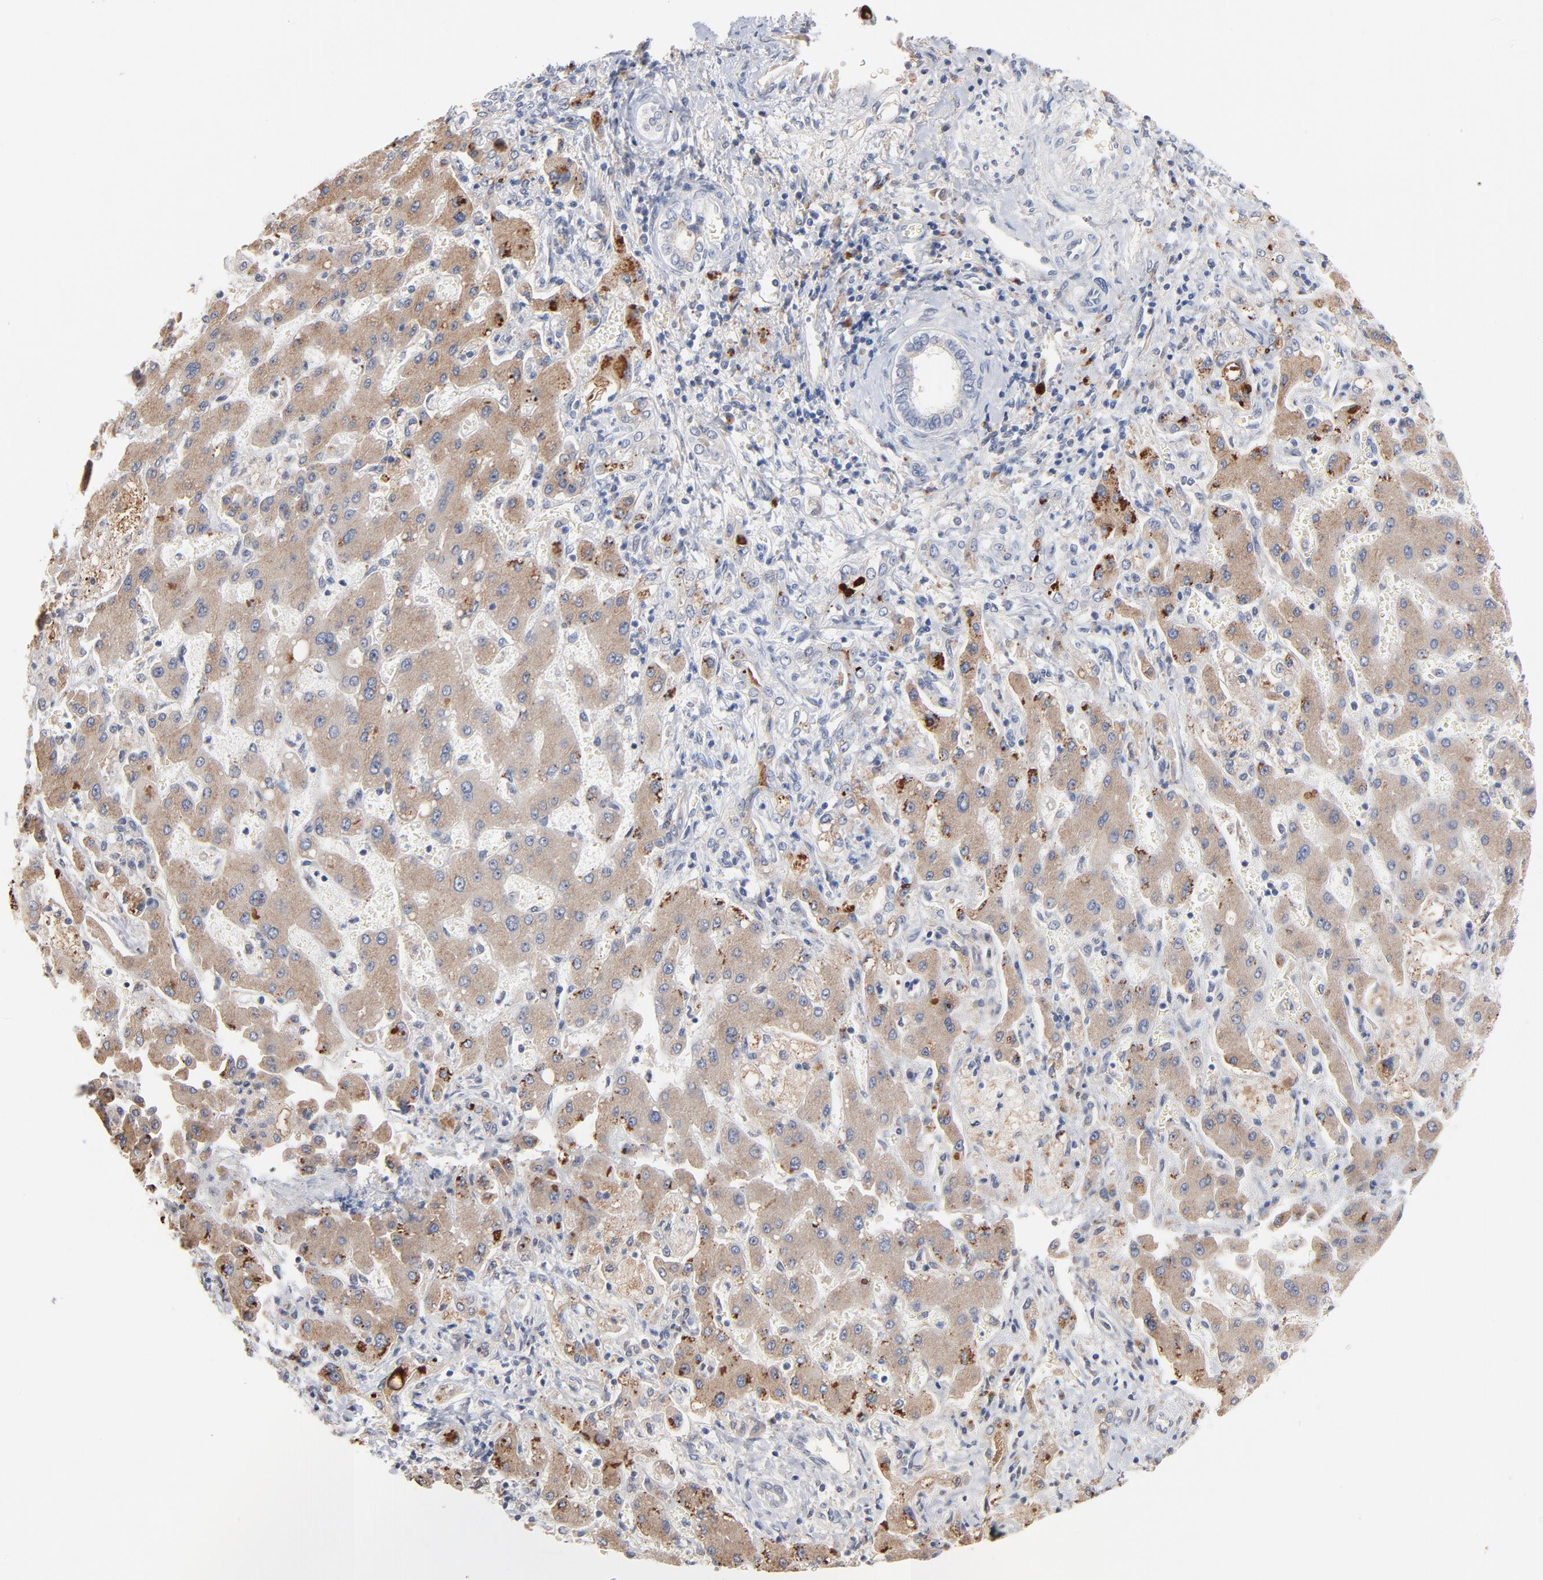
{"staining": {"intensity": "weak", "quantity": ">75%", "location": "cytoplasmic/membranous"}, "tissue": "liver cancer", "cell_type": "Tumor cells", "image_type": "cancer", "snomed": [{"axis": "morphology", "description": "Cholangiocarcinoma"}, {"axis": "topography", "description": "Liver"}], "caption": "Brown immunohistochemical staining in cholangiocarcinoma (liver) displays weak cytoplasmic/membranous positivity in about >75% of tumor cells. (DAB (3,3'-diaminobenzidine) = brown stain, brightfield microscopy at high magnification).", "gene": "SERPINA4", "patient": {"sex": "male", "age": 50}}